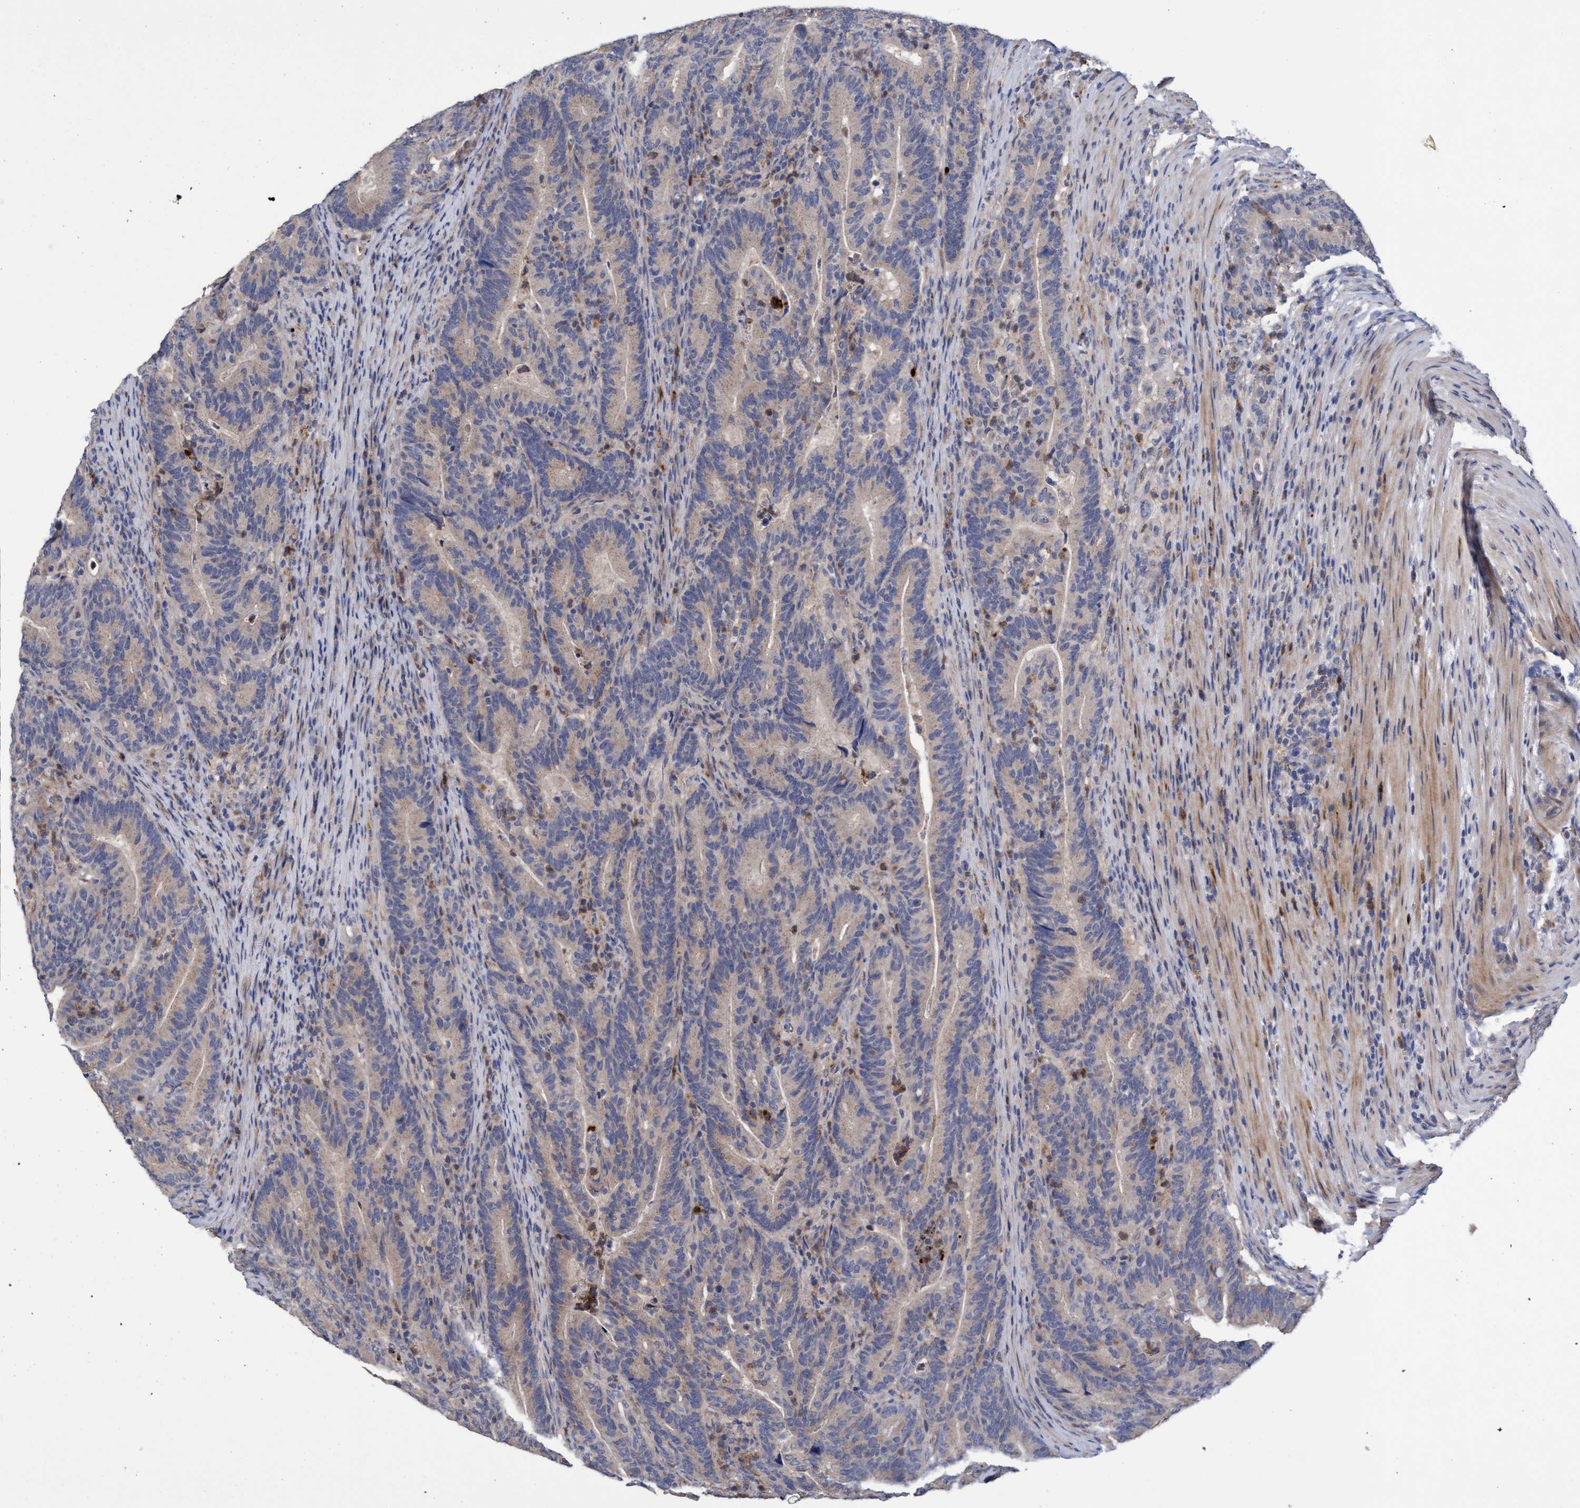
{"staining": {"intensity": "weak", "quantity": "<25%", "location": "cytoplasmic/membranous"}, "tissue": "colorectal cancer", "cell_type": "Tumor cells", "image_type": "cancer", "snomed": [{"axis": "morphology", "description": "Adenocarcinoma, NOS"}, {"axis": "topography", "description": "Colon"}], "caption": "Immunohistochemistry (IHC) photomicrograph of neoplastic tissue: colorectal cancer stained with DAB (3,3'-diaminobenzidine) reveals no significant protein staining in tumor cells.", "gene": "SEMA4D", "patient": {"sex": "female", "age": 66}}